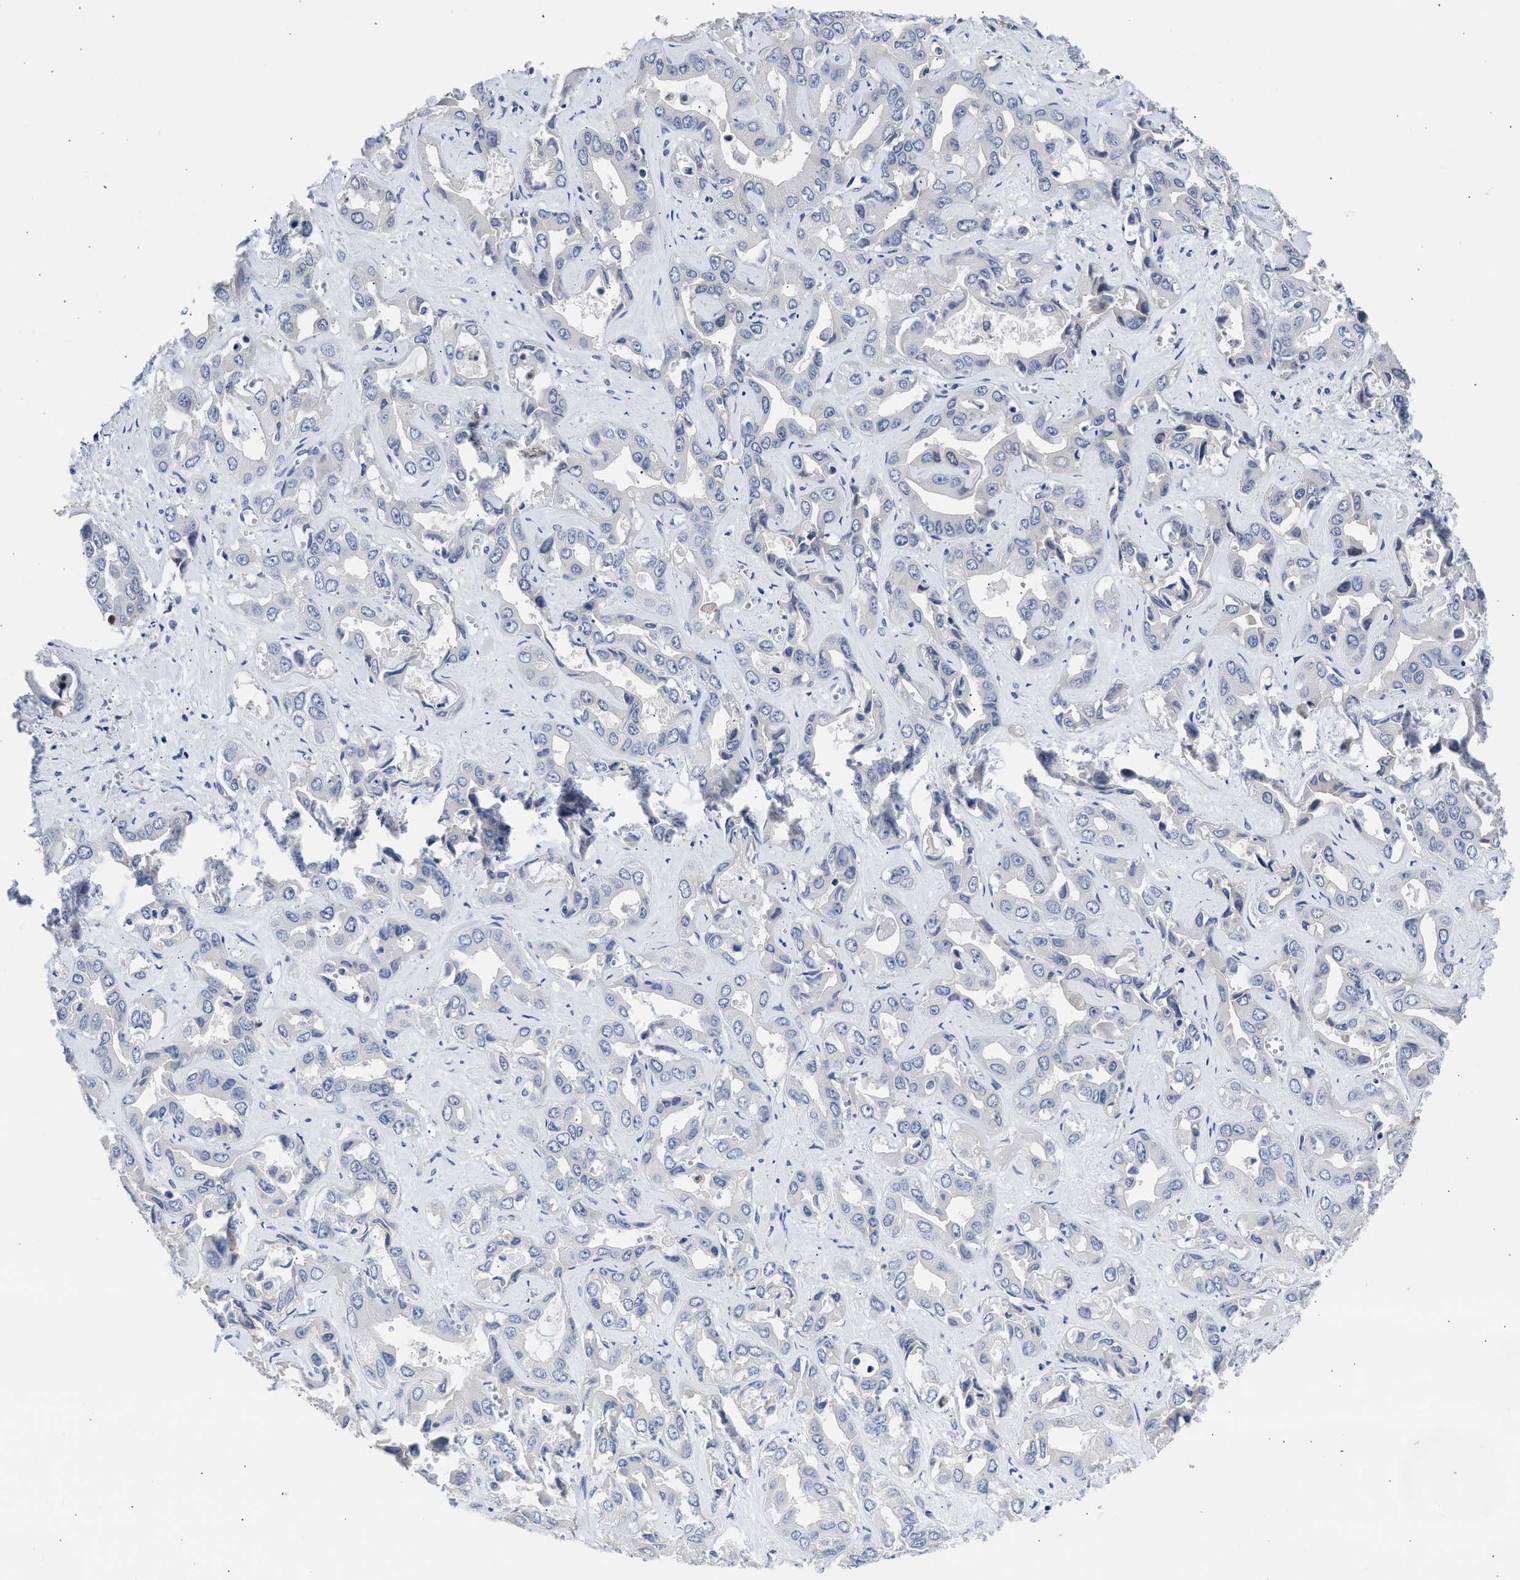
{"staining": {"intensity": "negative", "quantity": "none", "location": "none"}, "tissue": "liver cancer", "cell_type": "Tumor cells", "image_type": "cancer", "snomed": [{"axis": "morphology", "description": "Cholangiocarcinoma"}, {"axis": "topography", "description": "Liver"}], "caption": "IHC of liver cancer displays no expression in tumor cells. The staining is performed using DAB brown chromogen with nuclei counter-stained in using hematoxylin.", "gene": "XPO5", "patient": {"sex": "female", "age": 52}}